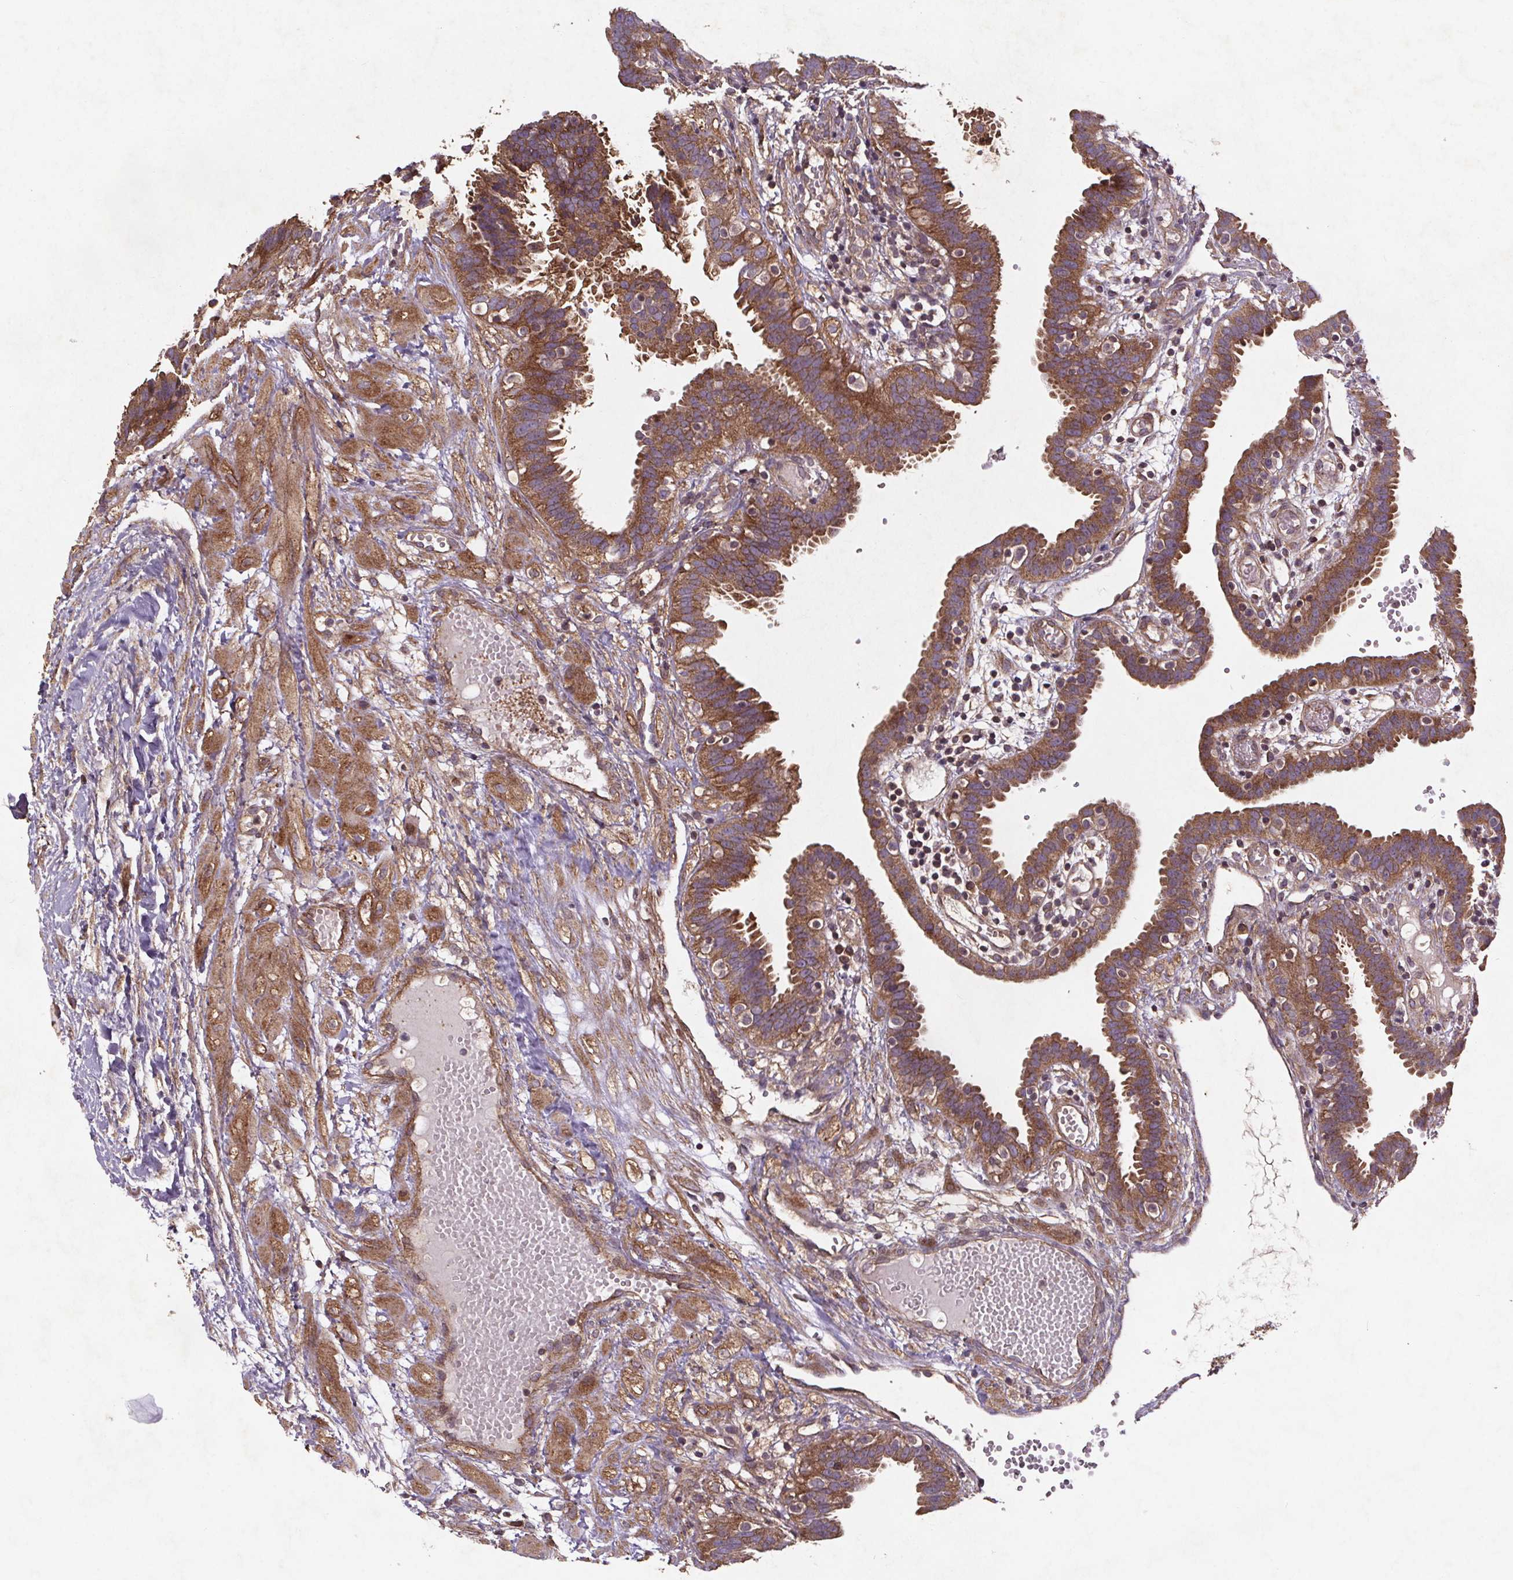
{"staining": {"intensity": "moderate", "quantity": ">75%", "location": "cytoplasmic/membranous"}, "tissue": "fallopian tube", "cell_type": "Glandular cells", "image_type": "normal", "snomed": [{"axis": "morphology", "description": "Normal tissue, NOS"}, {"axis": "topography", "description": "Fallopian tube"}], "caption": "Immunohistochemistry (IHC) (DAB) staining of unremarkable fallopian tube demonstrates moderate cytoplasmic/membranous protein positivity in approximately >75% of glandular cells. (DAB (3,3'-diaminobenzidine) IHC, brown staining for protein, blue staining for nuclei).", "gene": "STRN3", "patient": {"sex": "female", "age": 37}}